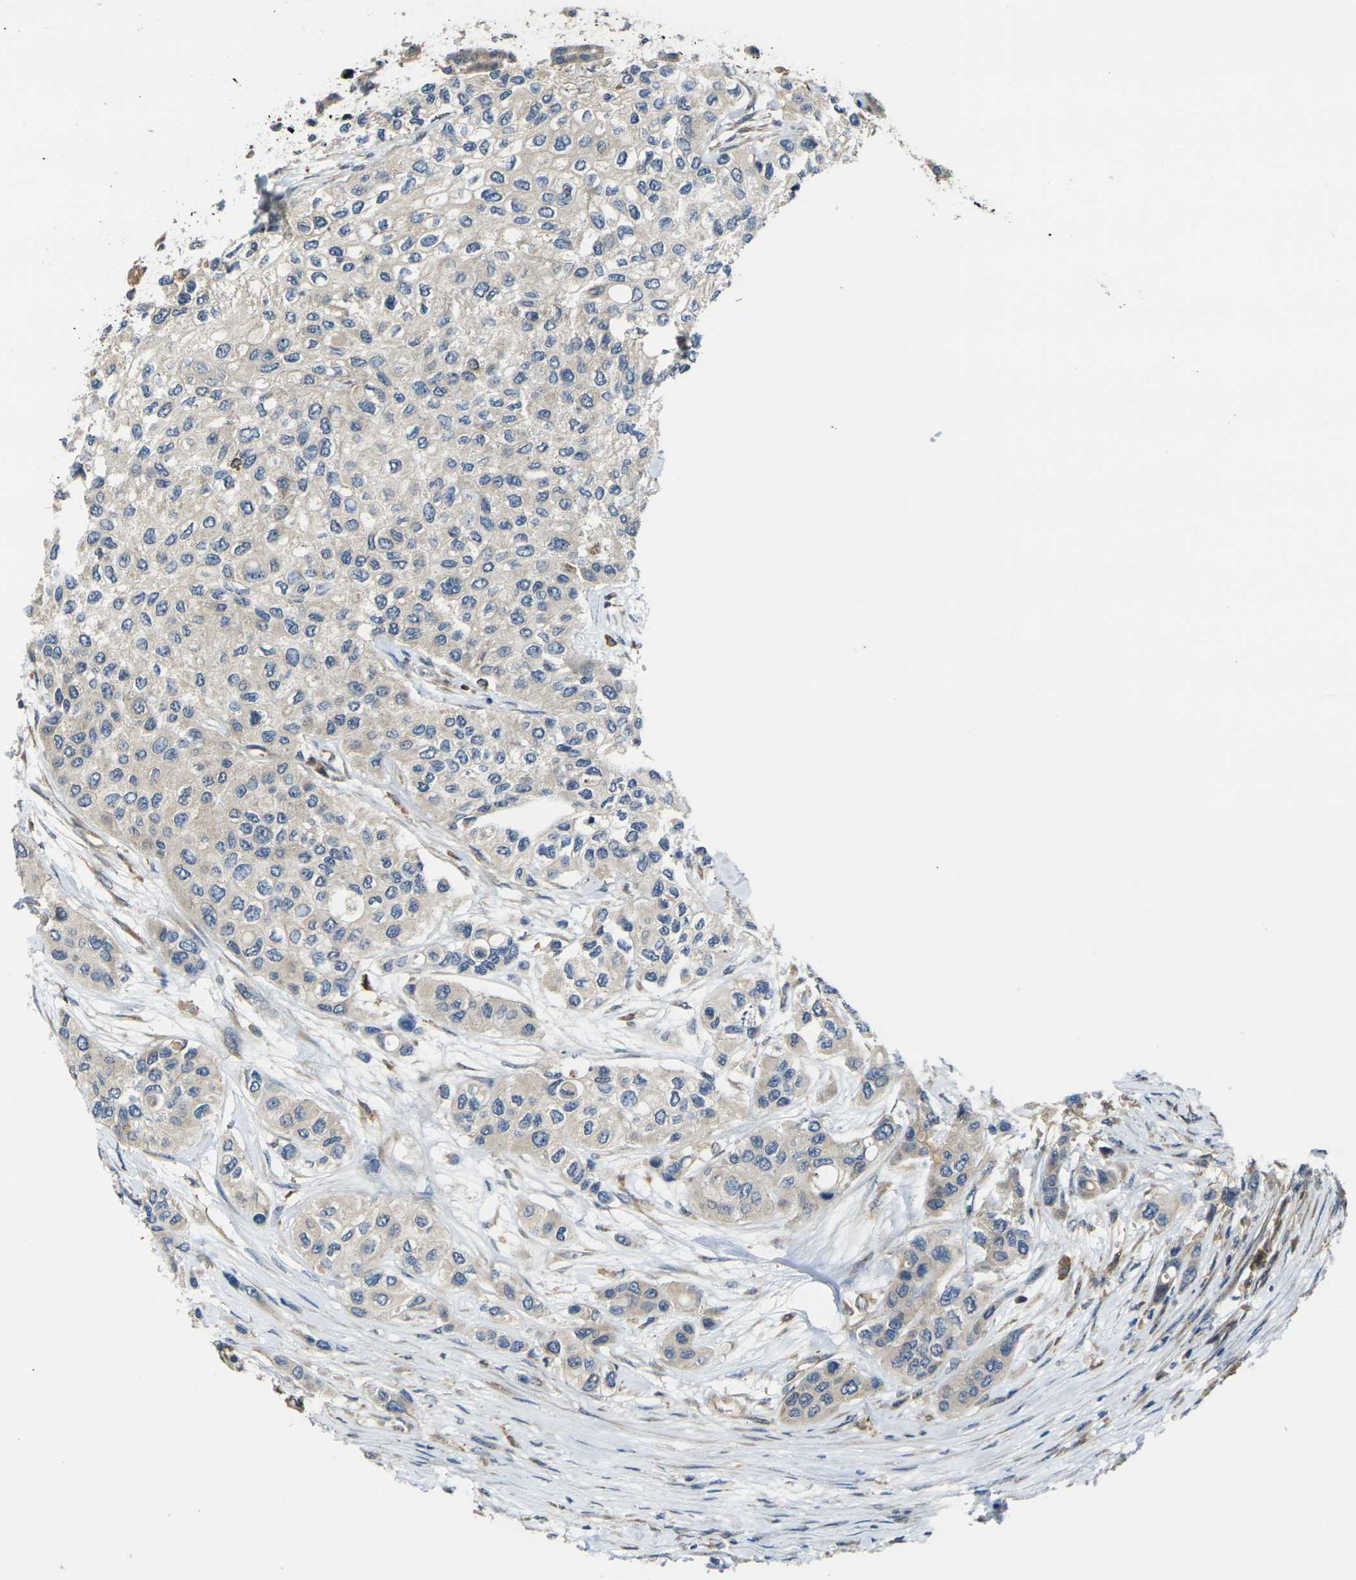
{"staining": {"intensity": "weak", "quantity": "<25%", "location": "cytoplasmic/membranous"}, "tissue": "urothelial cancer", "cell_type": "Tumor cells", "image_type": "cancer", "snomed": [{"axis": "morphology", "description": "Urothelial carcinoma, High grade"}, {"axis": "topography", "description": "Urinary bladder"}], "caption": "This is a histopathology image of immunohistochemistry (IHC) staining of urothelial cancer, which shows no positivity in tumor cells. Brightfield microscopy of IHC stained with DAB (3,3'-diaminobenzidine) (brown) and hematoxylin (blue), captured at high magnification.", "gene": "FZD1", "patient": {"sex": "female", "age": 56}}